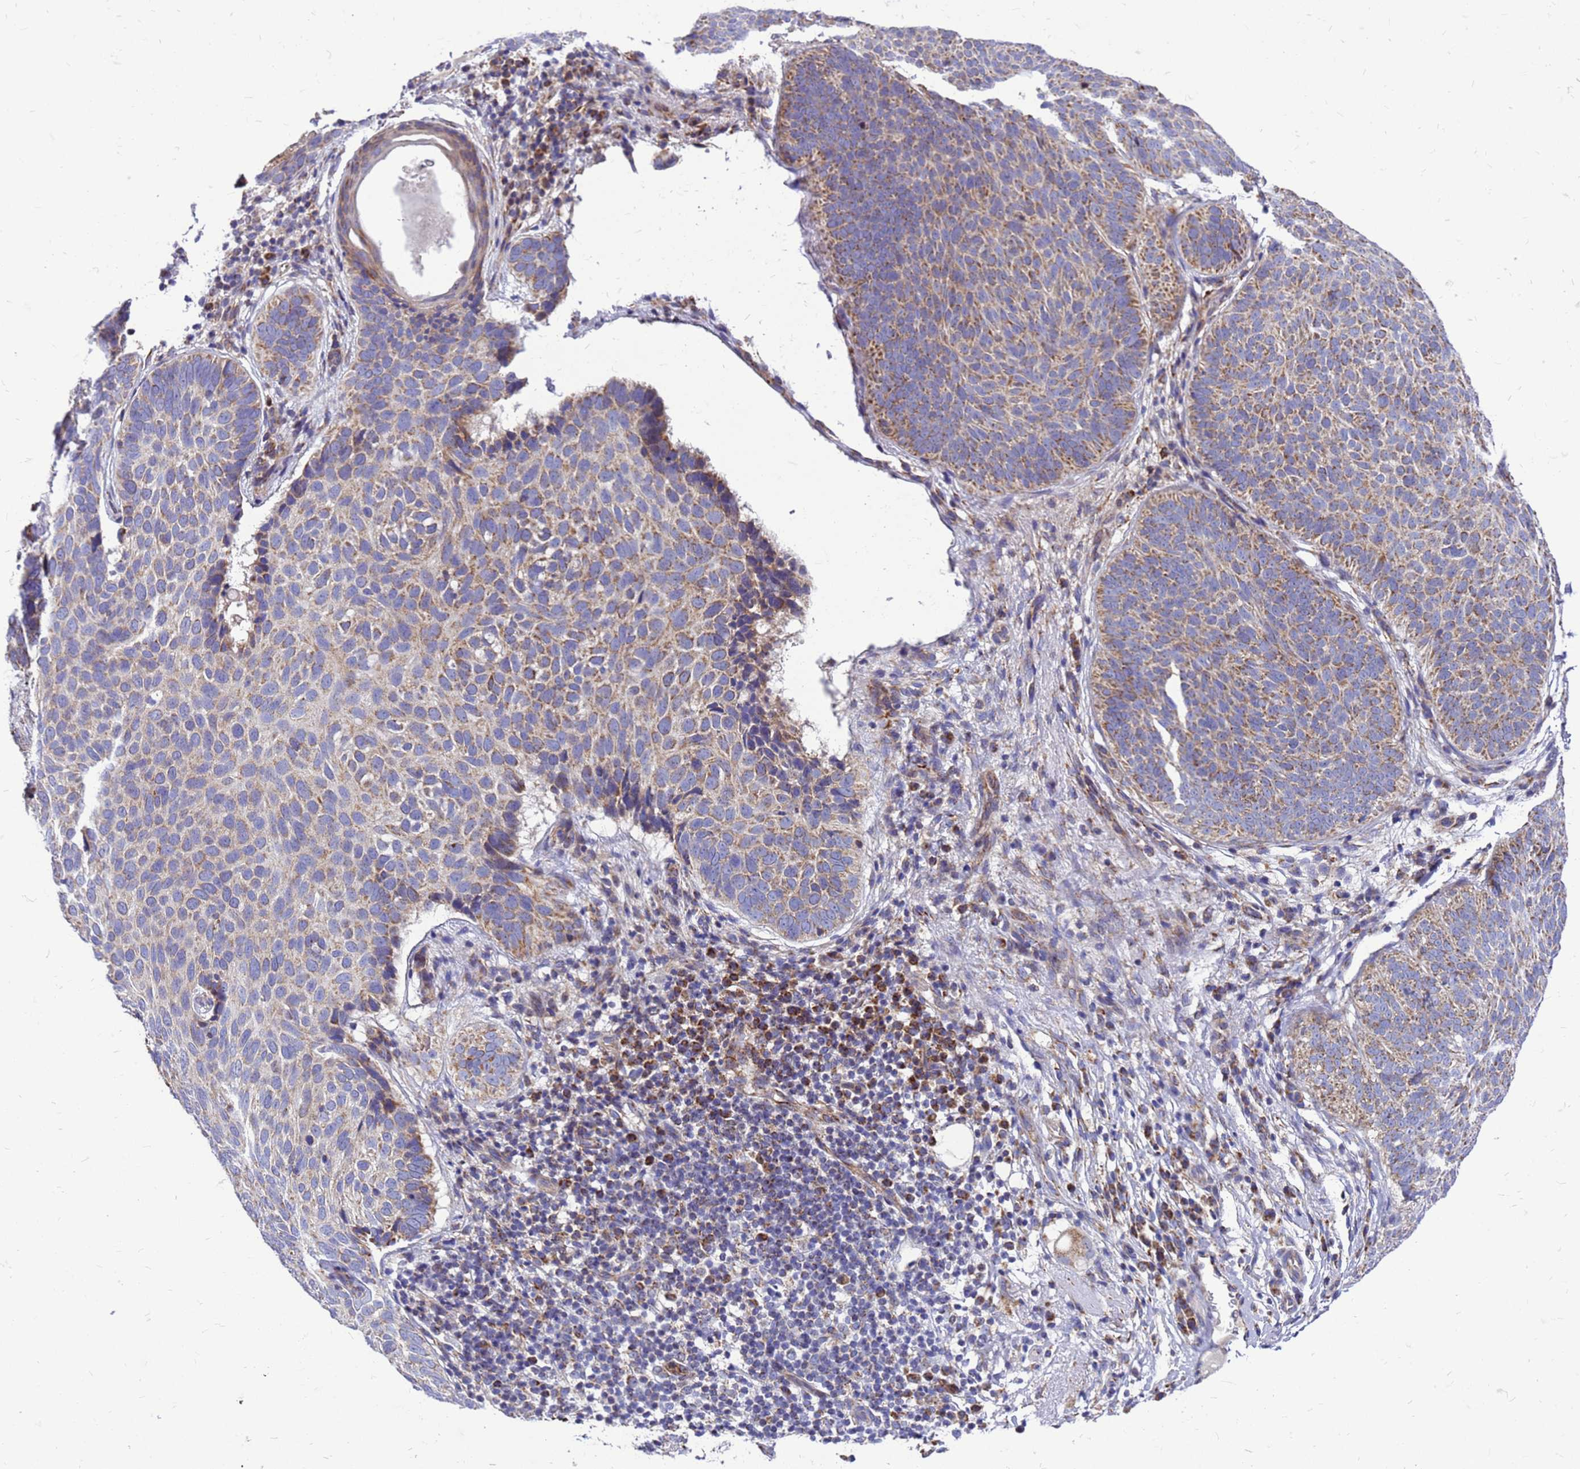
{"staining": {"intensity": "moderate", "quantity": "25%-75%", "location": "cytoplasmic/membranous"}, "tissue": "skin cancer", "cell_type": "Tumor cells", "image_type": "cancer", "snomed": [{"axis": "morphology", "description": "Basal cell carcinoma"}, {"axis": "topography", "description": "Skin"}], "caption": "This photomicrograph demonstrates skin basal cell carcinoma stained with IHC to label a protein in brown. The cytoplasmic/membranous of tumor cells show moderate positivity for the protein. Nuclei are counter-stained blue.", "gene": "CMC4", "patient": {"sex": "male", "age": 85}}